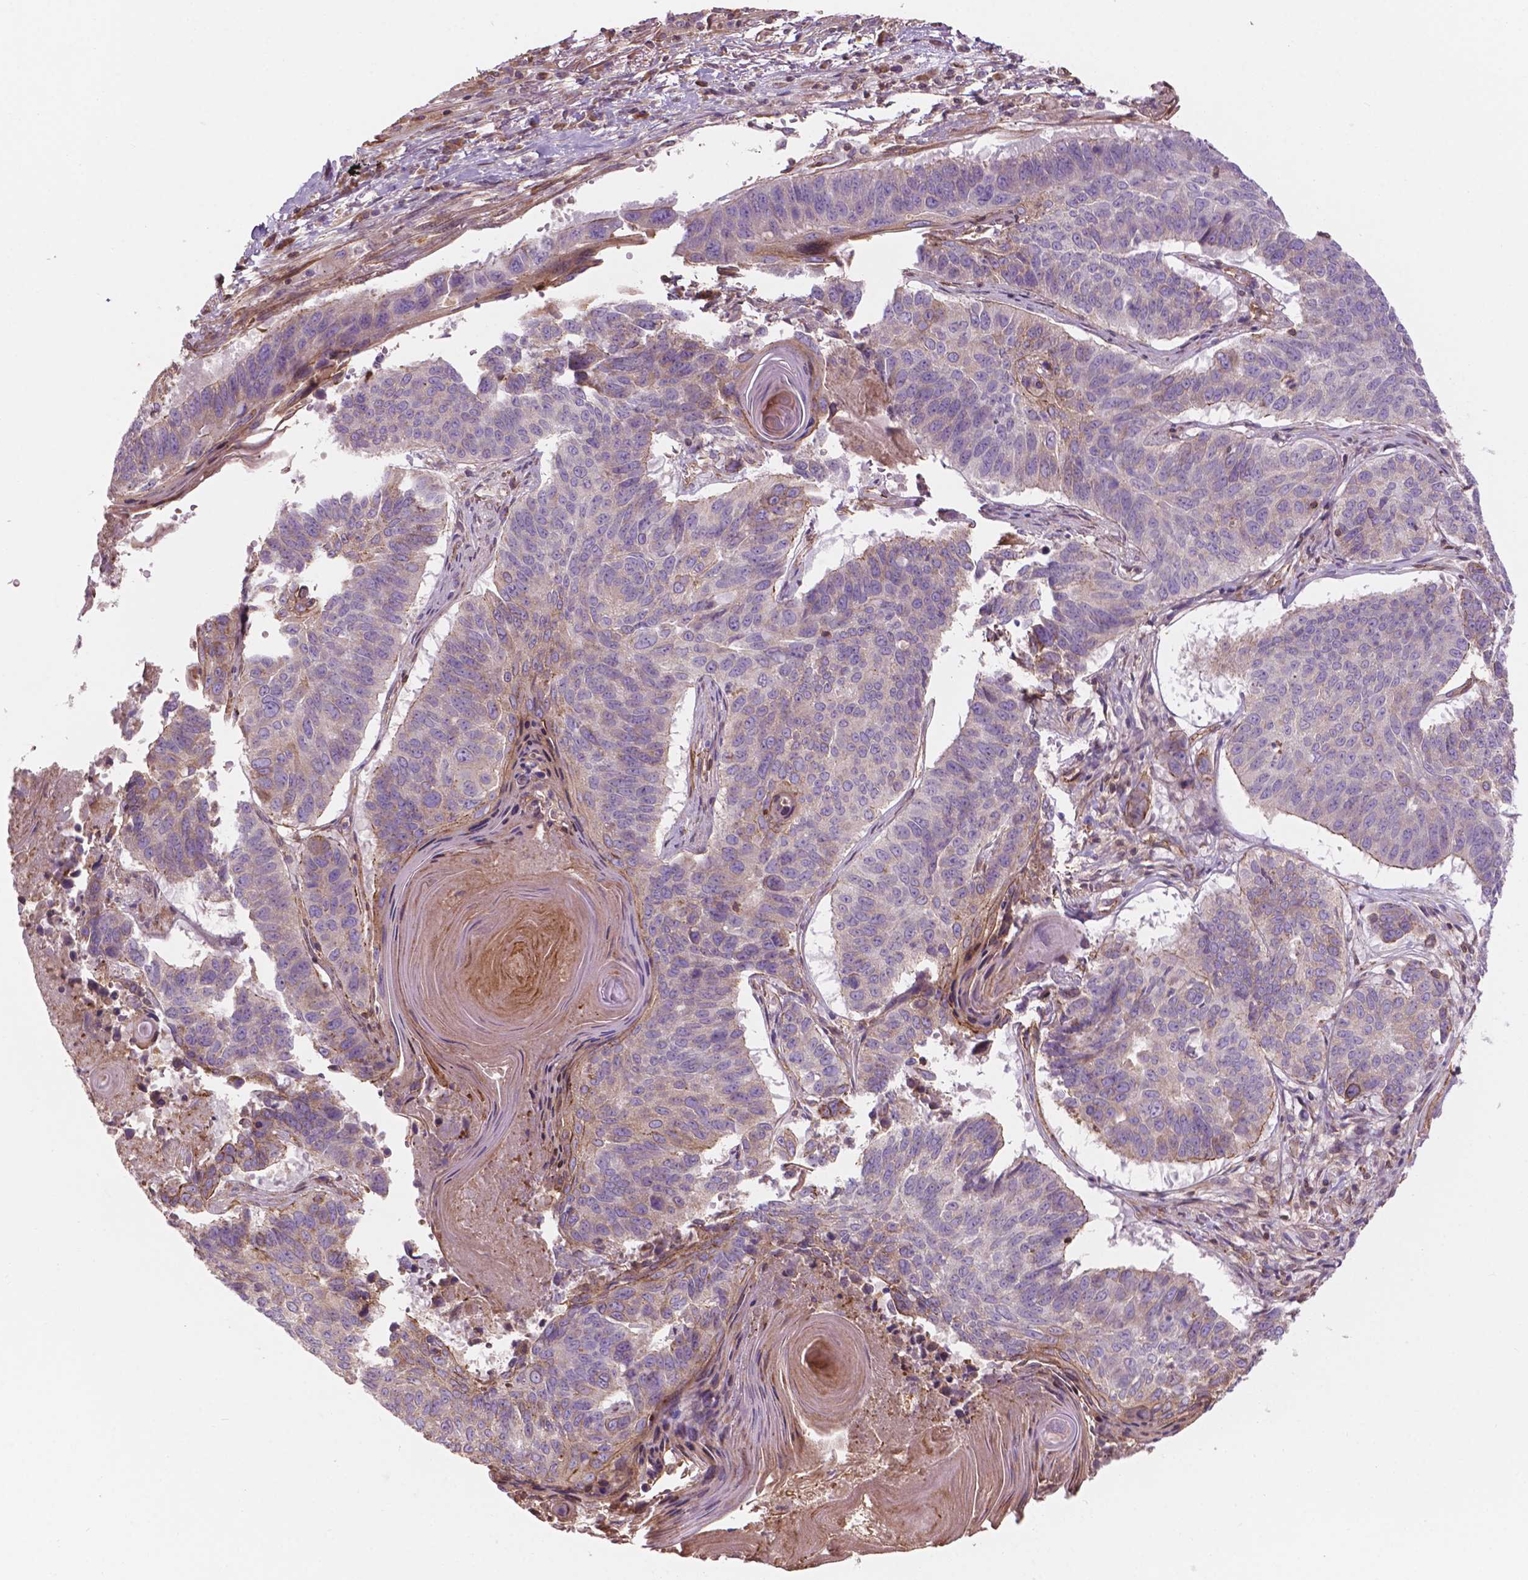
{"staining": {"intensity": "negative", "quantity": "none", "location": "none"}, "tissue": "lung cancer", "cell_type": "Tumor cells", "image_type": "cancer", "snomed": [{"axis": "morphology", "description": "Squamous cell carcinoma, NOS"}, {"axis": "topography", "description": "Lung"}], "caption": "This histopathology image is of squamous cell carcinoma (lung) stained with immunohistochemistry to label a protein in brown with the nuclei are counter-stained blue. There is no staining in tumor cells.", "gene": "SURF4", "patient": {"sex": "male", "age": 73}}